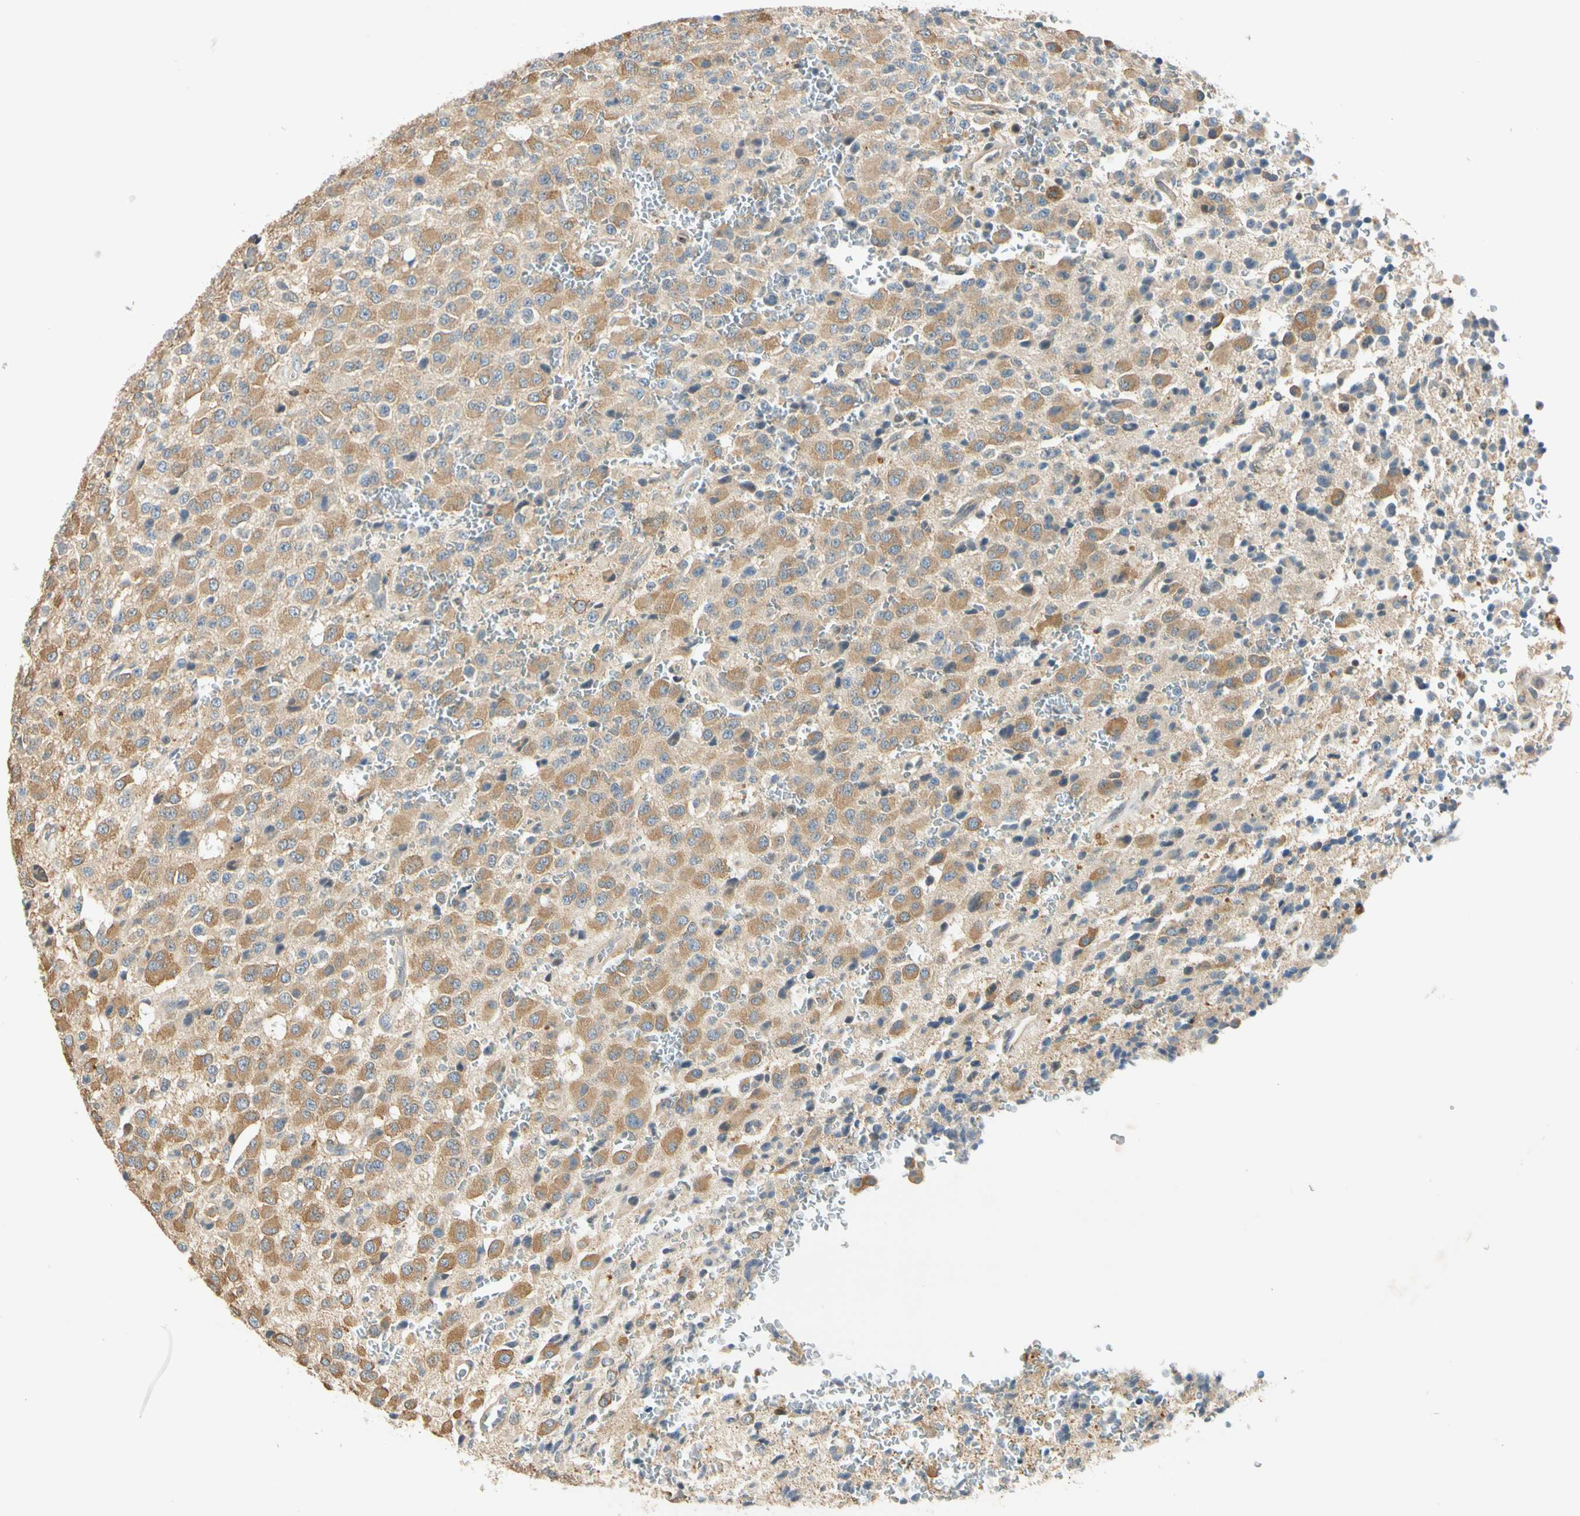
{"staining": {"intensity": "moderate", "quantity": ">75%", "location": "cytoplasmic/membranous"}, "tissue": "glioma", "cell_type": "Tumor cells", "image_type": "cancer", "snomed": [{"axis": "morphology", "description": "Glioma, malignant, High grade"}, {"axis": "topography", "description": "pancreas cauda"}], "caption": "There is medium levels of moderate cytoplasmic/membranous staining in tumor cells of malignant glioma (high-grade), as demonstrated by immunohistochemical staining (brown color).", "gene": "RPS6KB2", "patient": {"sex": "male", "age": 60}}